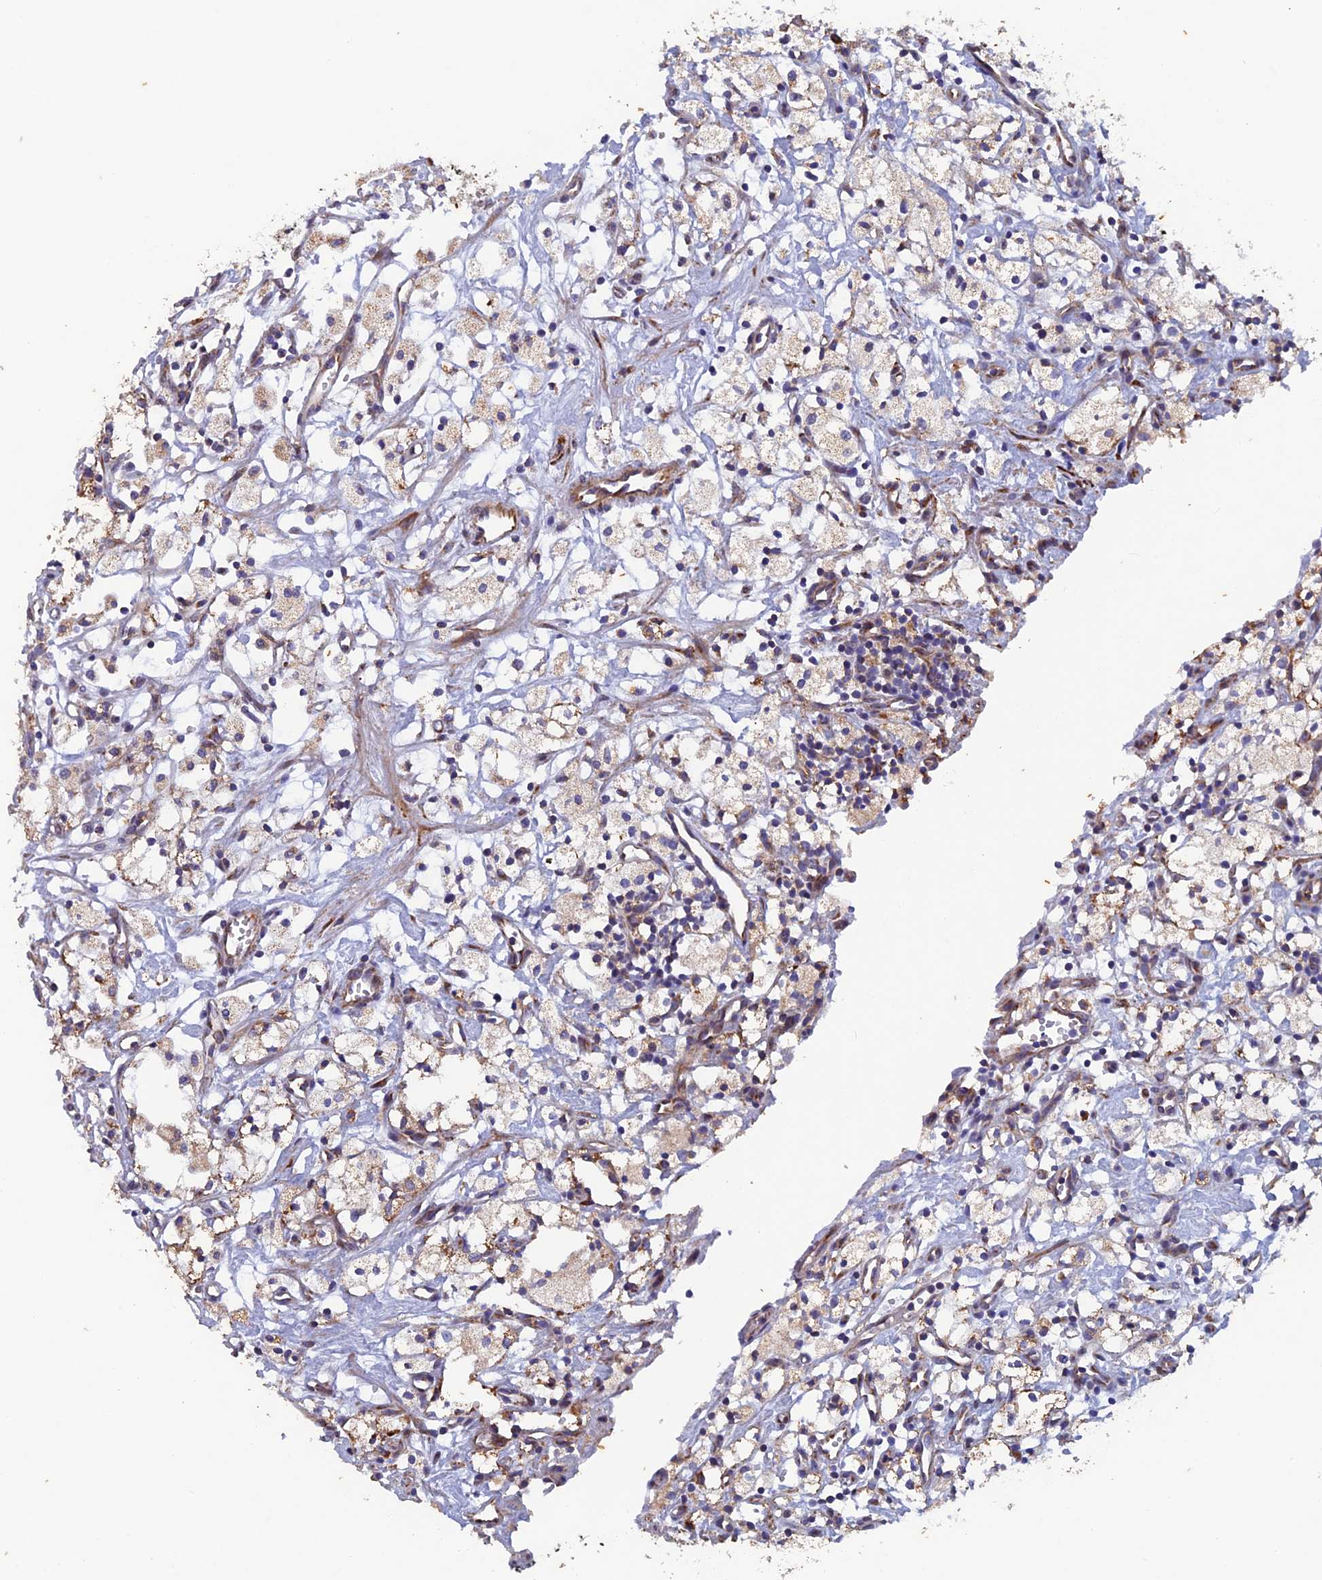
{"staining": {"intensity": "weak", "quantity": "25%-75%", "location": "cytoplasmic/membranous"}, "tissue": "renal cancer", "cell_type": "Tumor cells", "image_type": "cancer", "snomed": [{"axis": "morphology", "description": "Adenocarcinoma, NOS"}, {"axis": "topography", "description": "Kidney"}], "caption": "Immunohistochemistry micrograph of renal adenocarcinoma stained for a protein (brown), which exhibits low levels of weak cytoplasmic/membranous staining in approximately 25%-75% of tumor cells.", "gene": "AP4S1", "patient": {"sex": "male", "age": 59}}